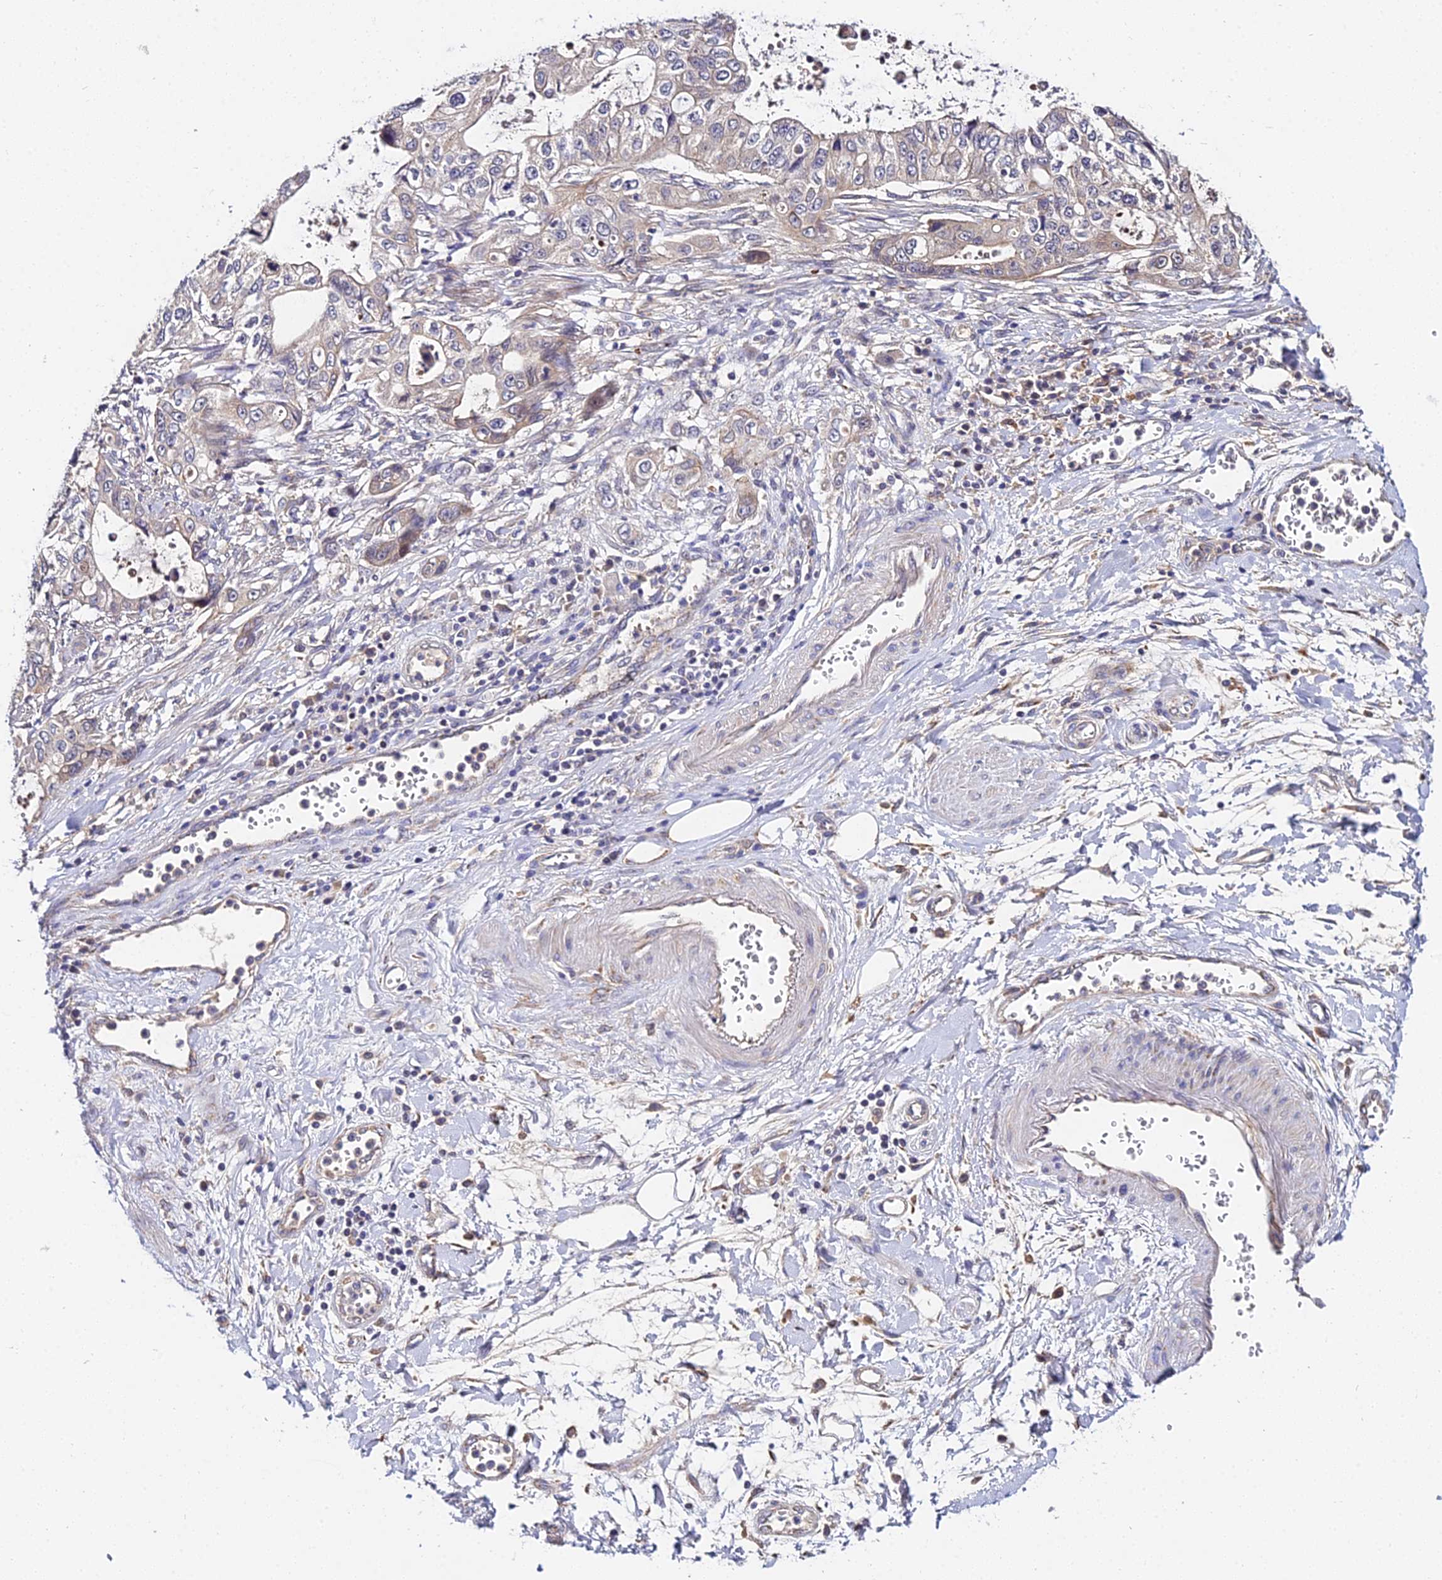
{"staining": {"intensity": "negative", "quantity": "none", "location": "none"}, "tissue": "stomach cancer", "cell_type": "Tumor cells", "image_type": "cancer", "snomed": [{"axis": "morphology", "description": "Adenocarcinoma, NOS"}, {"axis": "topography", "description": "Stomach, upper"}], "caption": "Adenocarcinoma (stomach) was stained to show a protein in brown. There is no significant staining in tumor cells.", "gene": "ZBED8", "patient": {"sex": "female", "age": 52}}